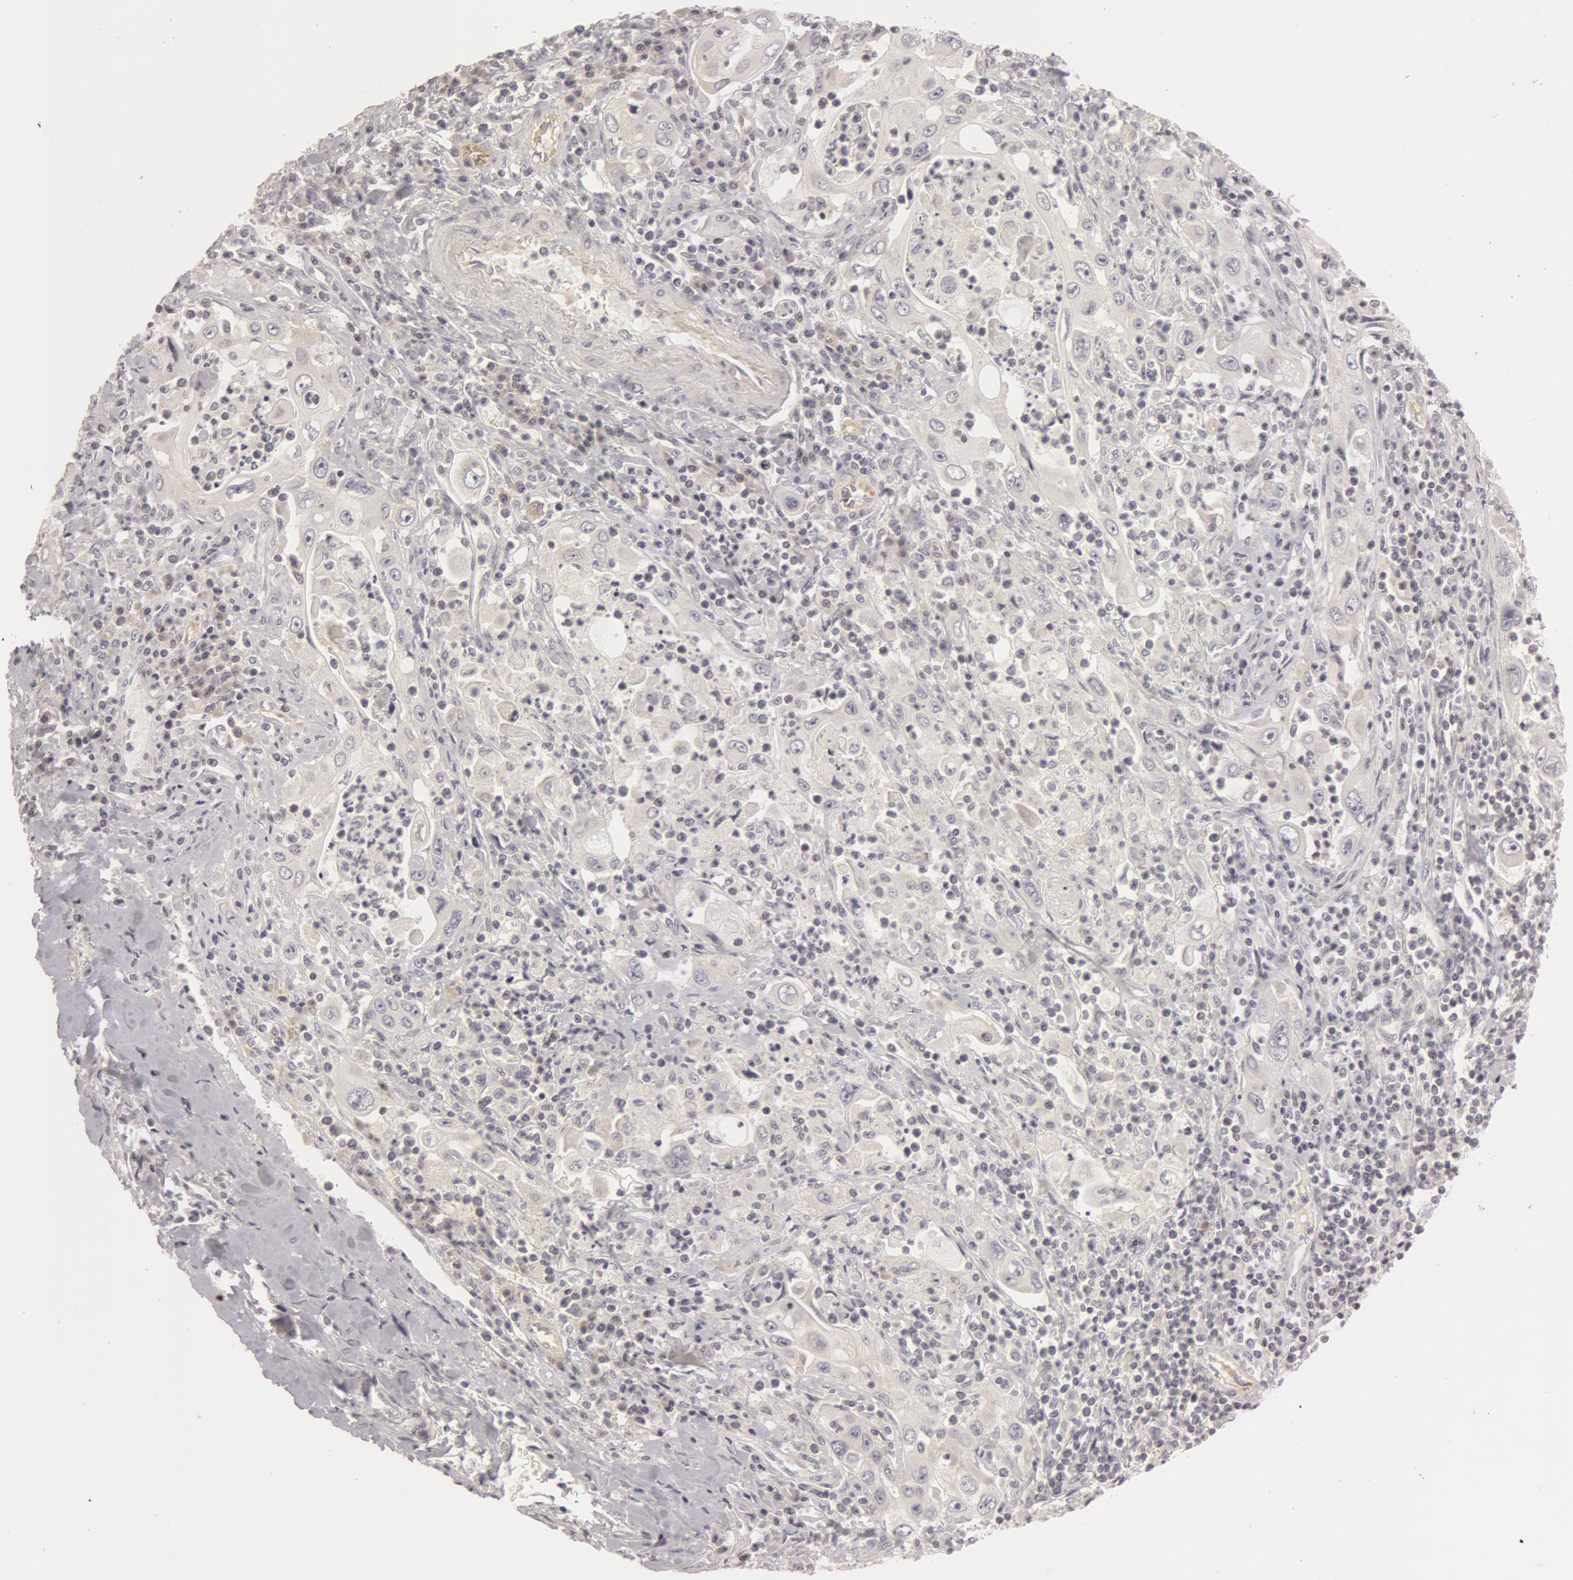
{"staining": {"intensity": "weak", "quantity": "<25%", "location": "cytoplasmic/membranous"}, "tissue": "pancreatic cancer", "cell_type": "Tumor cells", "image_type": "cancer", "snomed": [{"axis": "morphology", "description": "Adenocarcinoma, NOS"}, {"axis": "topography", "description": "Pancreas"}], "caption": "Tumor cells show no significant protein expression in adenocarcinoma (pancreatic).", "gene": "RALGAPA1", "patient": {"sex": "male", "age": 70}}